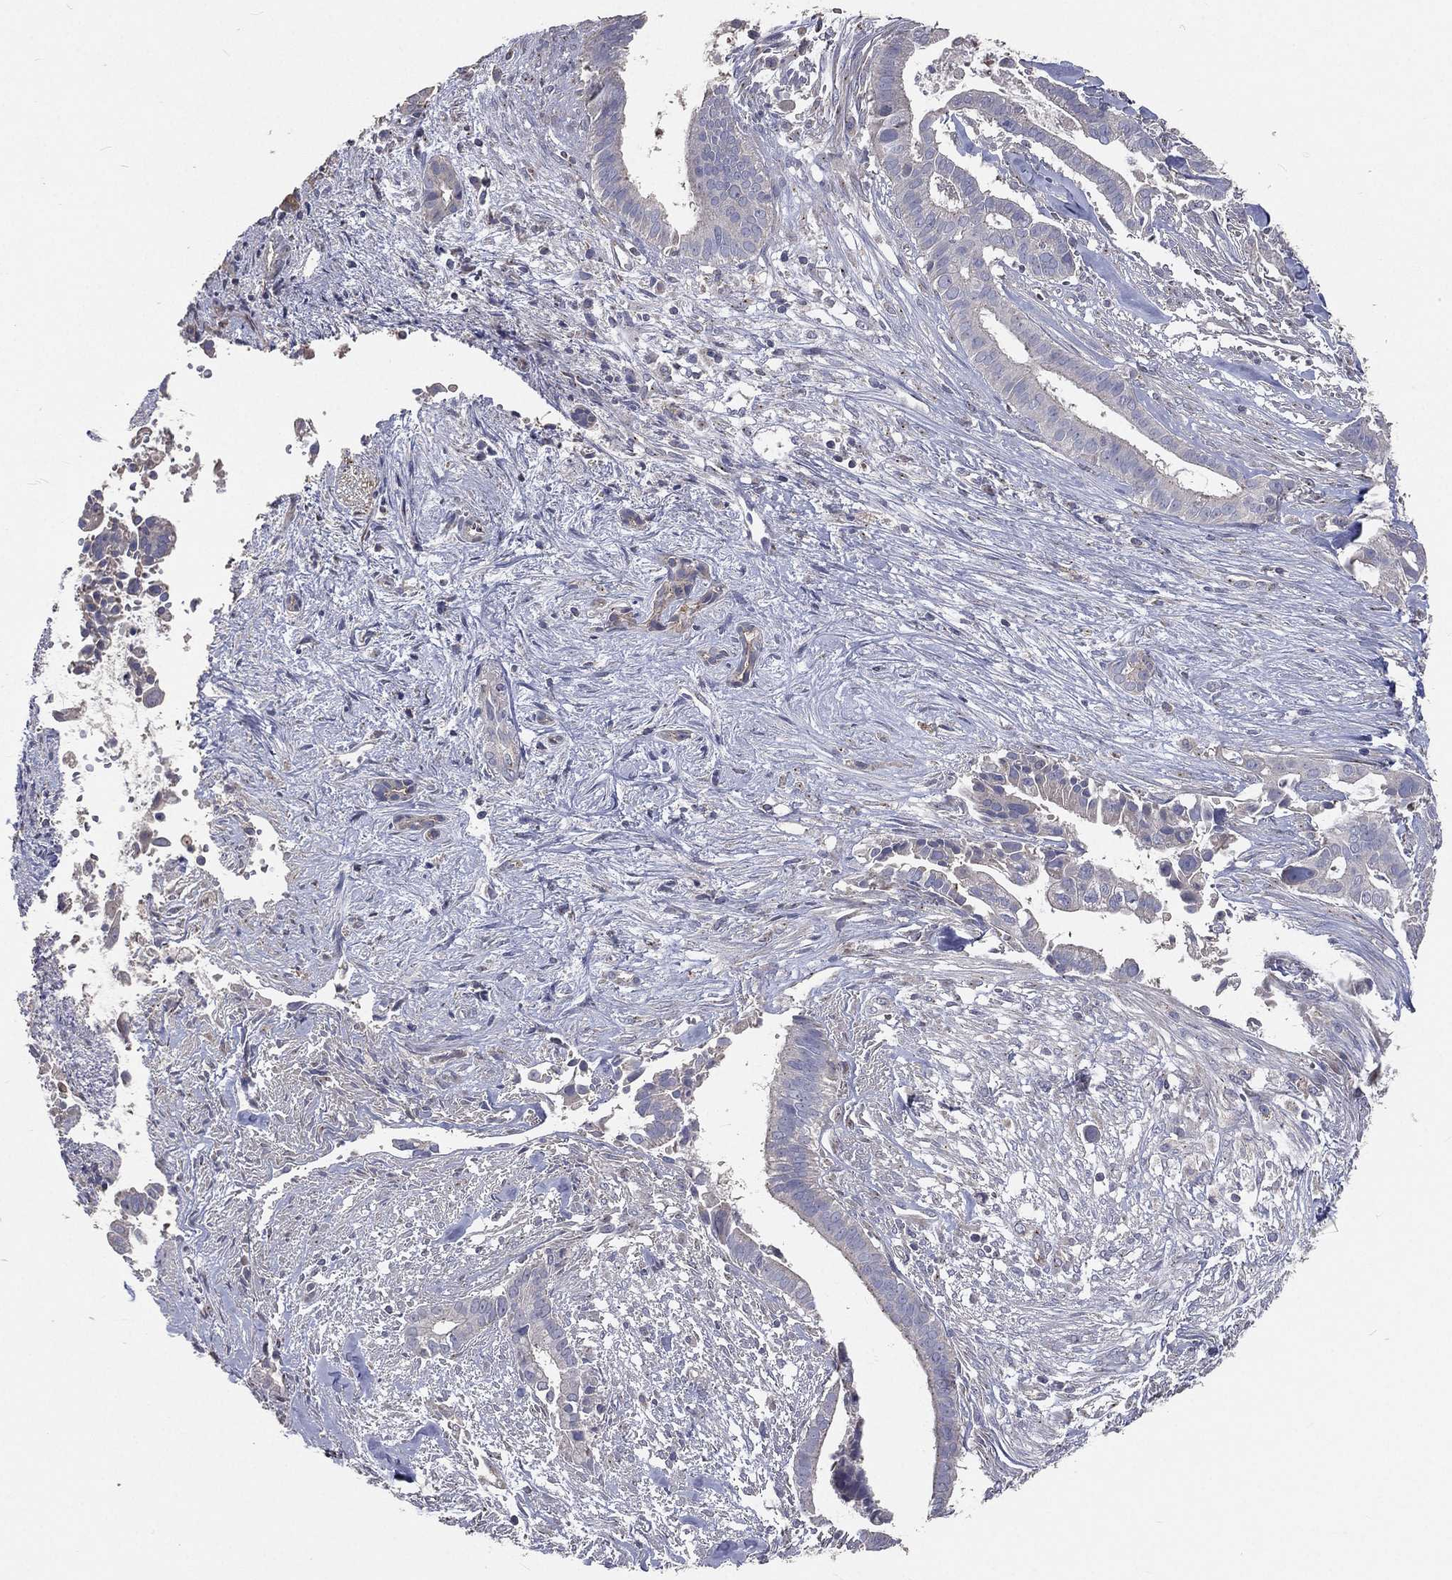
{"staining": {"intensity": "negative", "quantity": "none", "location": "none"}, "tissue": "pancreatic cancer", "cell_type": "Tumor cells", "image_type": "cancer", "snomed": [{"axis": "morphology", "description": "Adenocarcinoma, NOS"}, {"axis": "topography", "description": "Pancreas"}], "caption": "High magnification brightfield microscopy of pancreatic cancer stained with DAB (3,3'-diaminobenzidine) (brown) and counterstained with hematoxylin (blue): tumor cells show no significant expression.", "gene": "CROCC", "patient": {"sex": "male", "age": 61}}